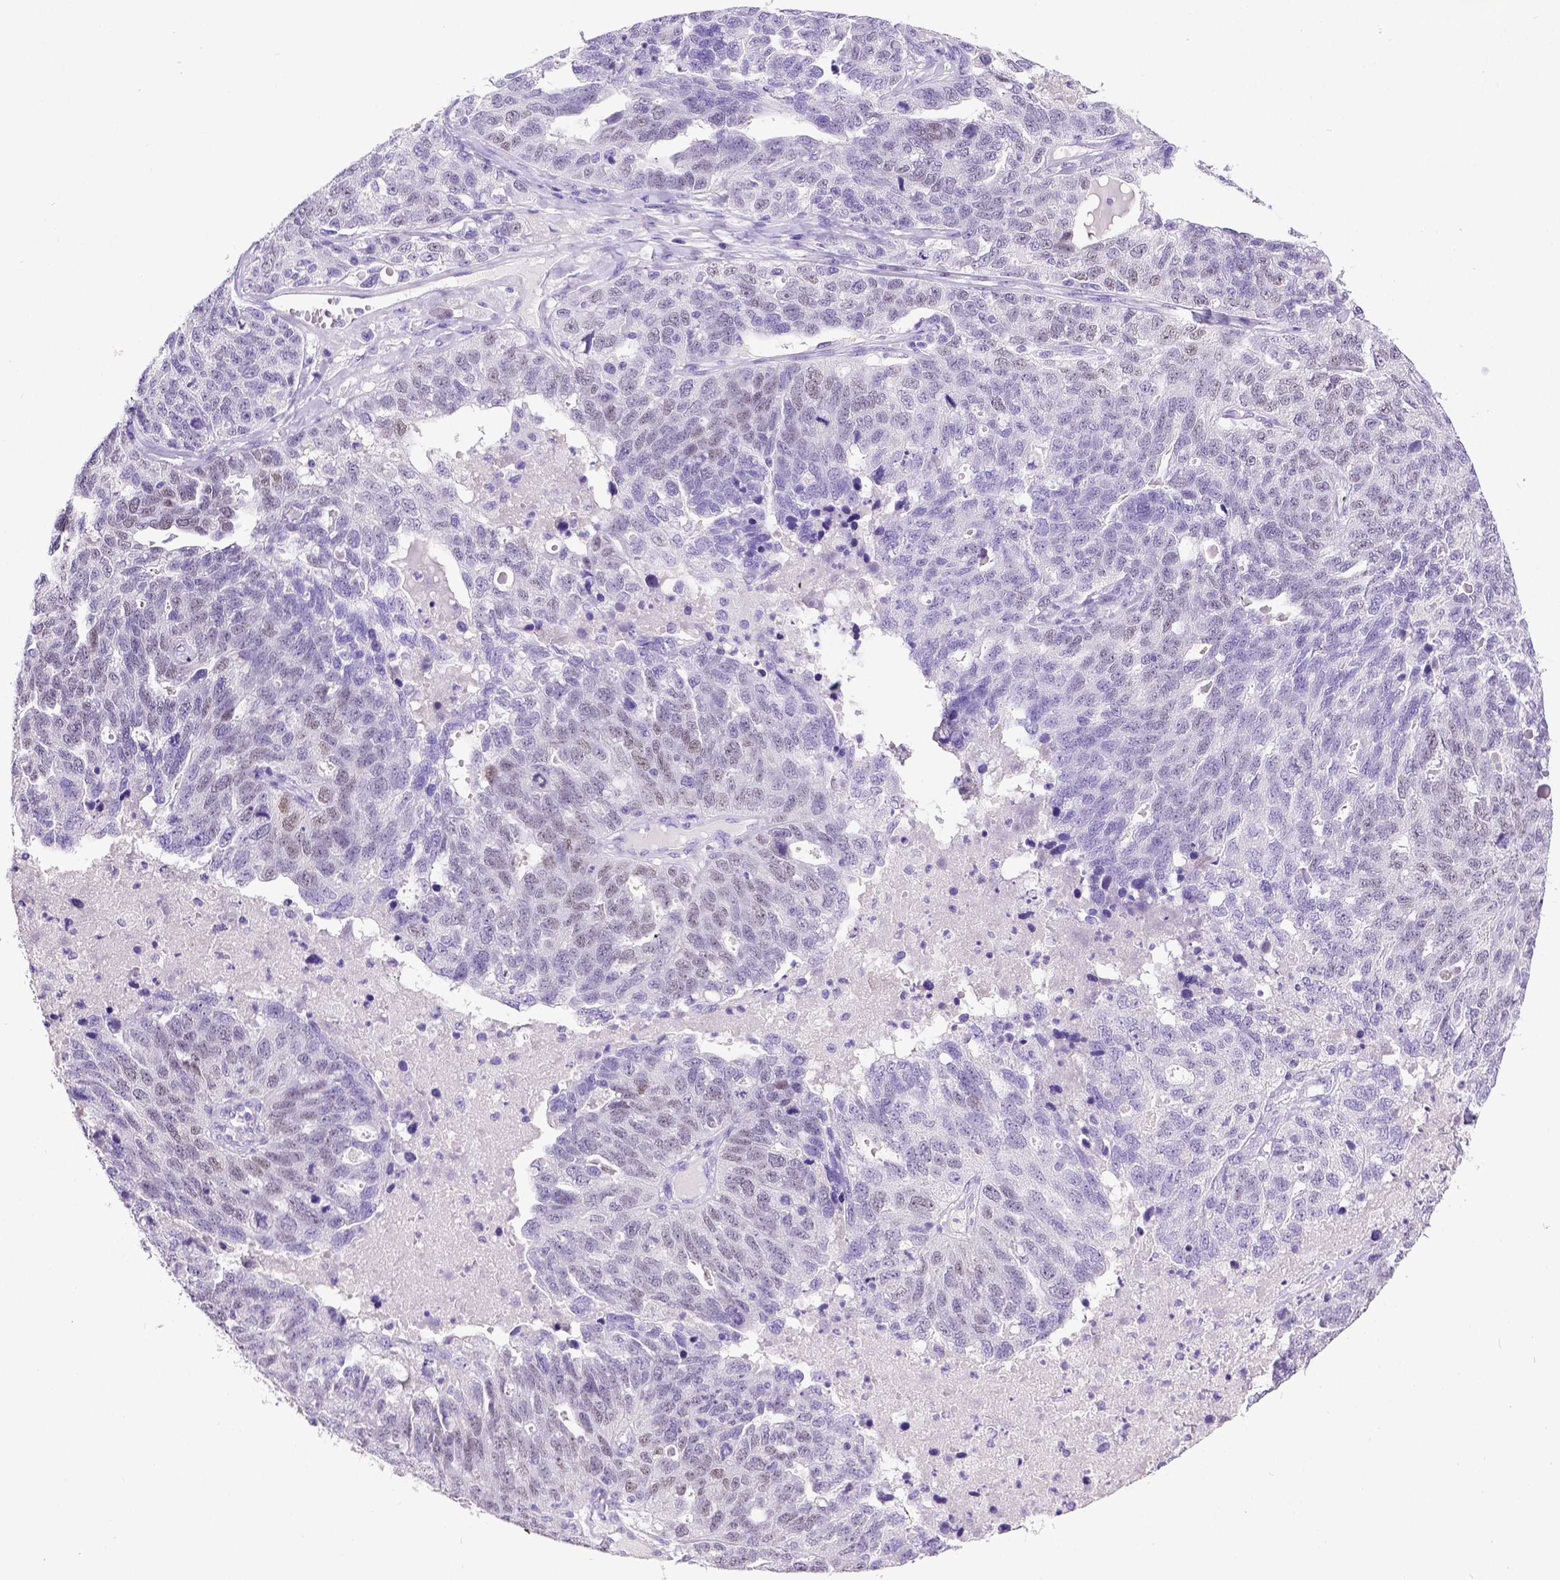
{"staining": {"intensity": "weak", "quantity": "<25%", "location": "nuclear"}, "tissue": "ovarian cancer", "cell_type": "Tumor cells", "image_type": "cancer", "snomed": [{"axis": "morphology", "description": "Cystadenocarcinoma, serous, NOS"}, {"axis": "topography", "description": "Ovary"}], "caption": "Tumor cells show no significant protein positivity in ovarian cancer. The staining was performed using DAB (3,3'-diaminobenzidine) to visualize the protein expression in brown, while the nuclei were stained in blue with hematoxylin (Magnification: 20x).", "gene": "ESR1", "patient": {"sex": "female", "age": 71}}